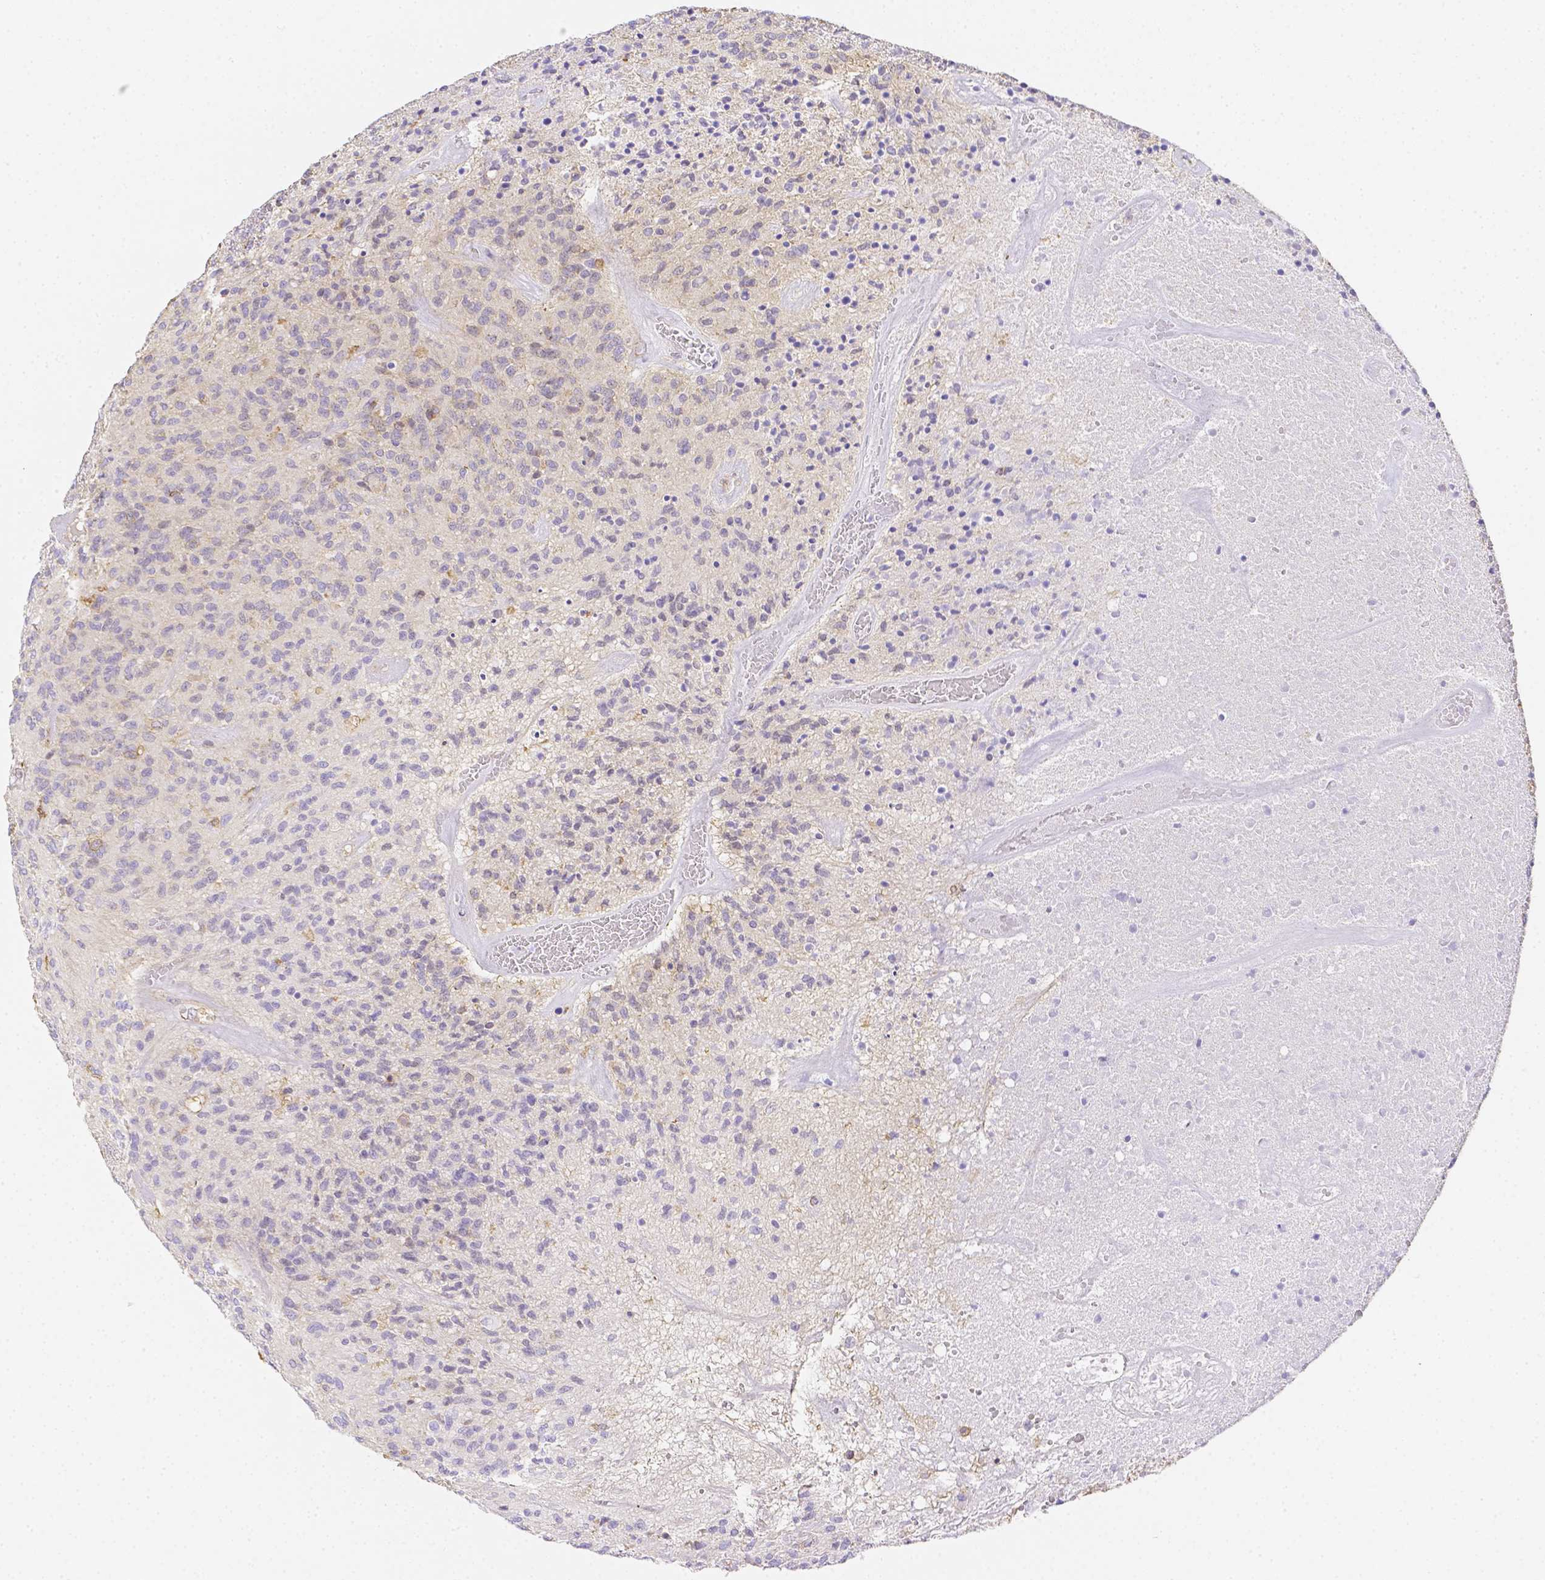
{"staining": {"intensity": "negative", "quantity": "none", "location": "none"}, "tissue": "glioma", "cell_type": "Tumor cells", "image_type": "cancer", "snomed": [{"axis": "morphology", "description": "Glioma, malignant, High grade"}, {"axis": "topography", "description": "Brain"}], "caption": "Tumor cells show no significant protein expression in glioma.", "gene": "ASAH2", "patient": {"sex": "male", "age": 76}}